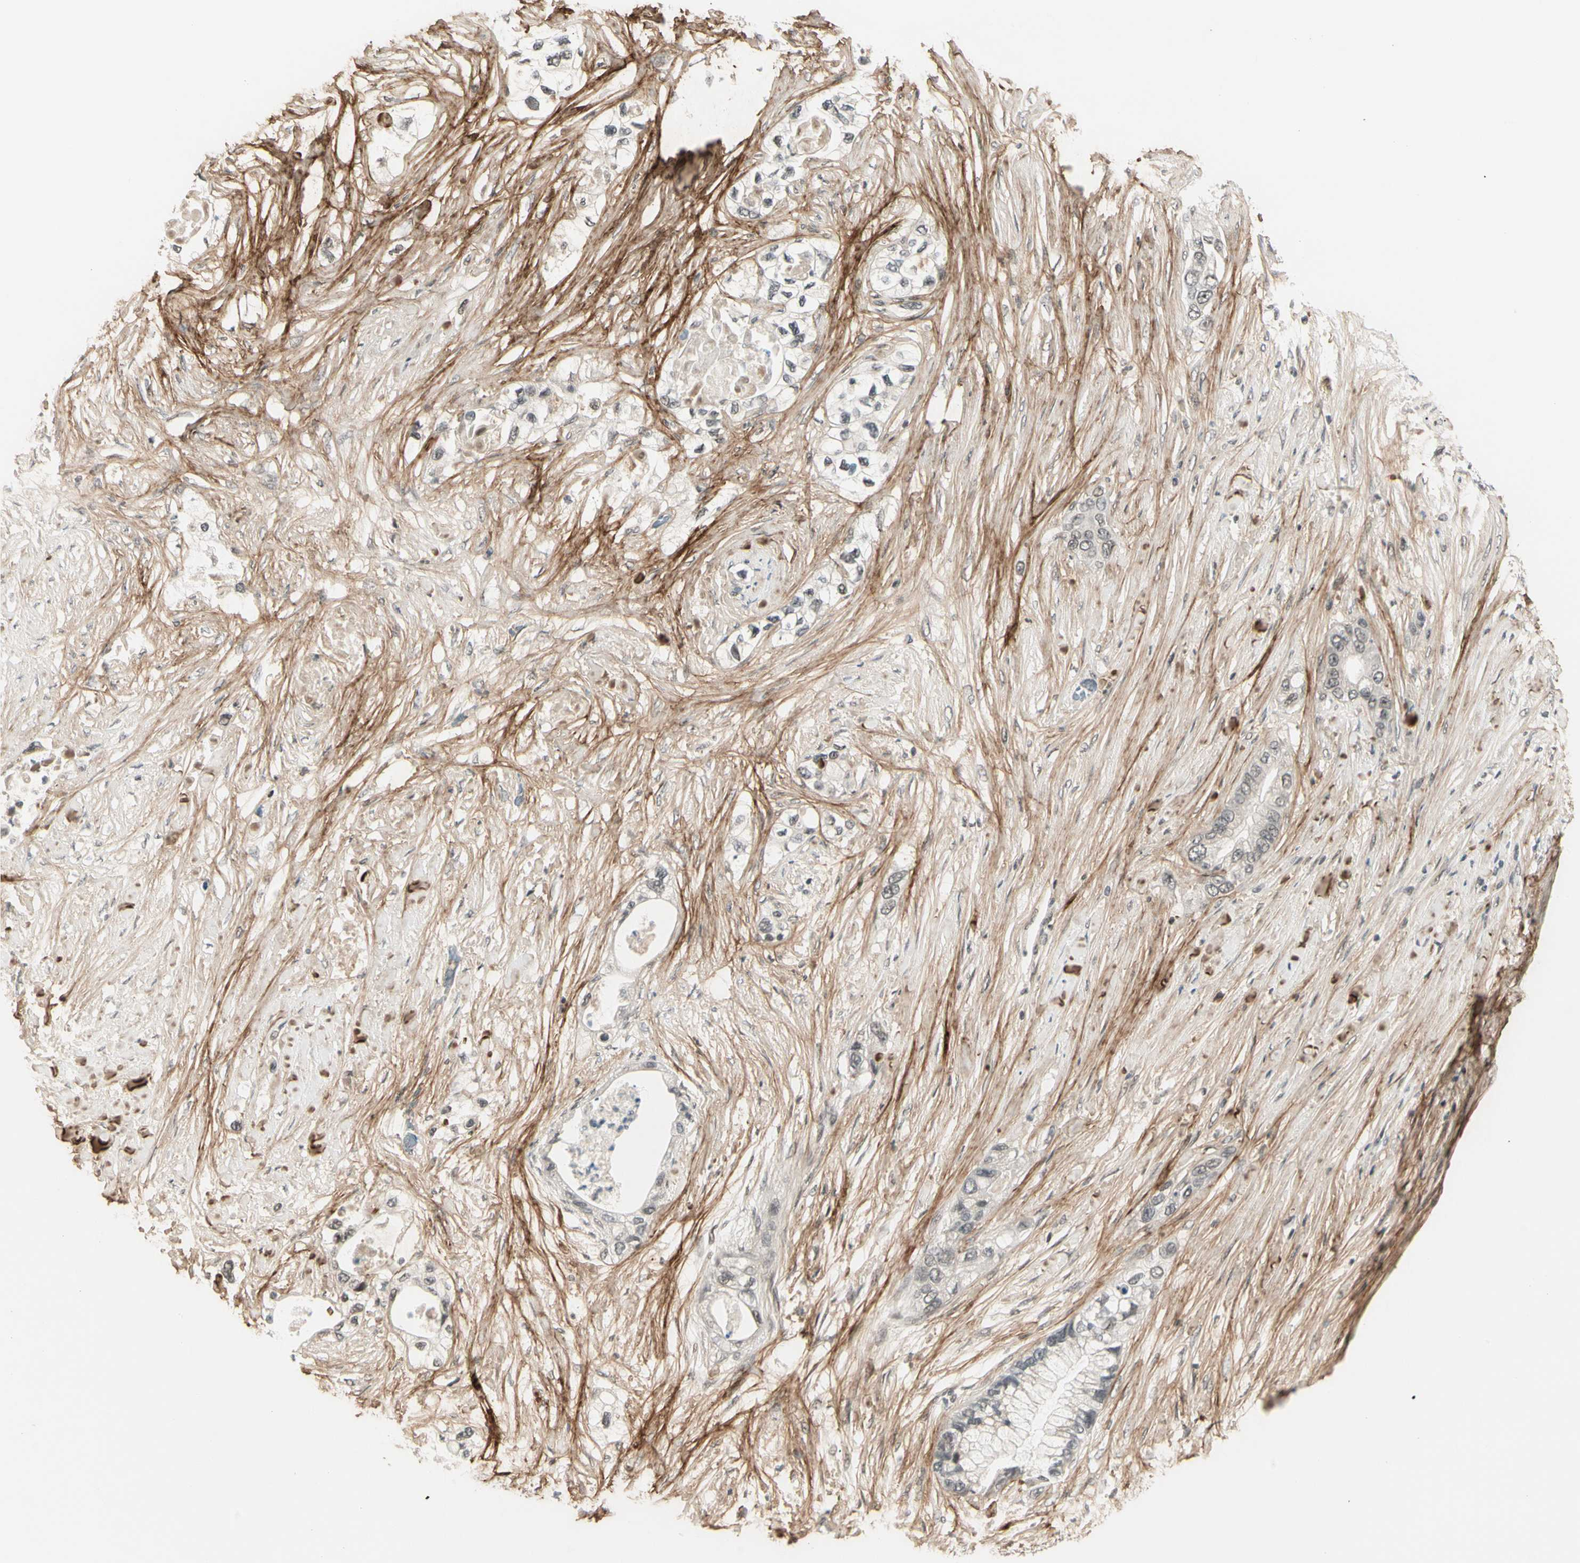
{"staining": {"intensity": "negative", "quantity": "none", "location": "none"}, "tissue": "pancreatic cancer", "cell_type": "Tumor cells", "image_type": "cancer", "snomed": [{"axis": "morphology", "description": "Adenocarcinoma, NOS"}, {"axis": "topography", "description": "Pancreas"}], "caption": "A photomicrograph of pancreatic adenocarcinoma stained for a protein displays no brown staining in tumor cells.", "gene": "ASPN", "patient": {"sex": "female", "age": 70}}